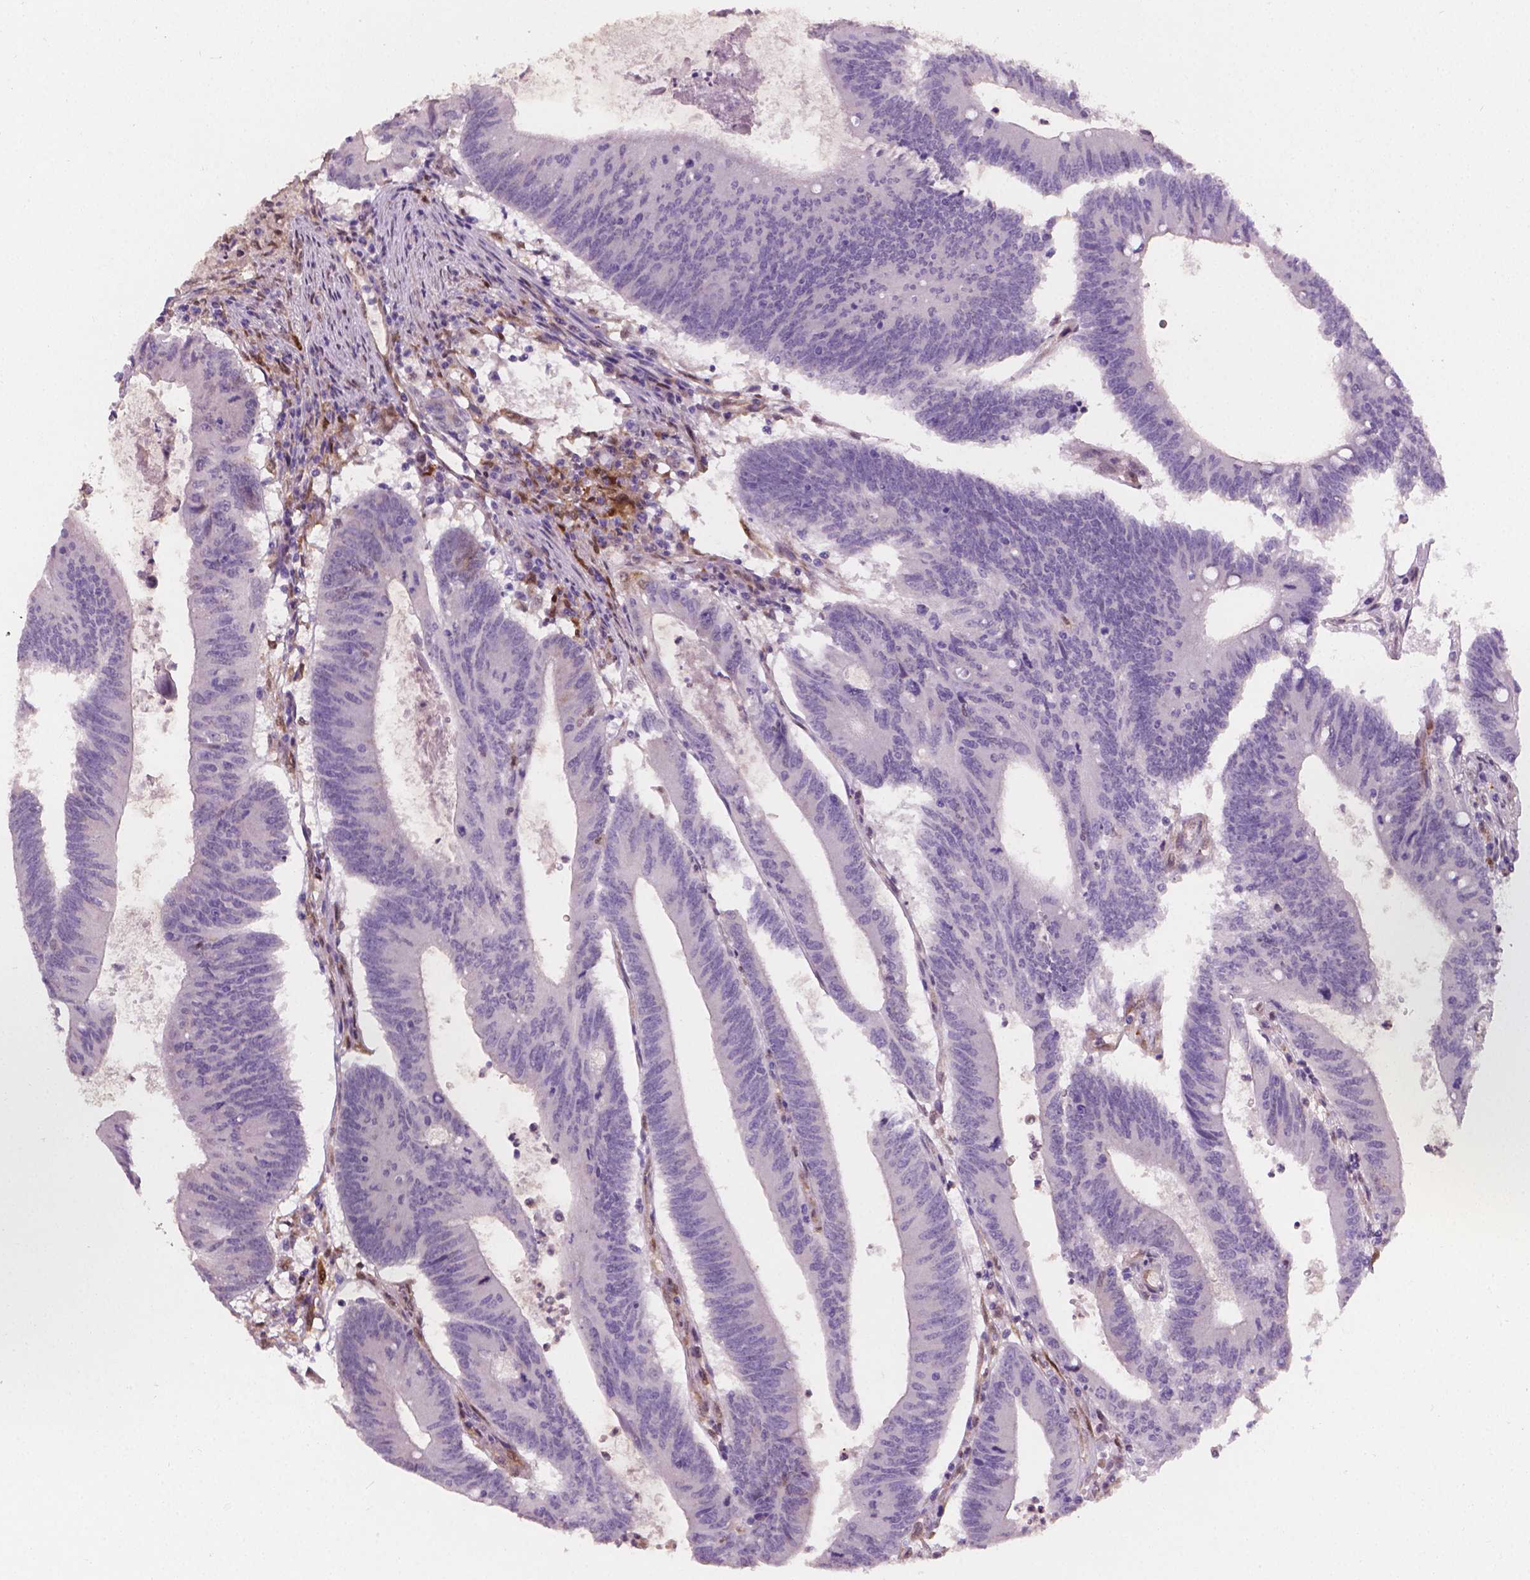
{"staining": {"intensity": "negative", "quantity": "none", "location": "none"}, "tissue": "colorectal cancer", "cell_type": "Tumor cells", "image_type": "cancer", "snomed": [{"axis": "morphology", "description": "Adenocarcinoma, NOS"}, {"axis": "topography", "description": "Colon"}], "caption": "High magnification brightfield microscopy of adenocarcinoma (colorectal) stained with DAB (3,3'-diaminobenzidine) (brown) and counterstained with hematoxylin (blue): tumor cells show no significant positivity. The staining is performed using DAB brown chromogen with nuclei counter-stained in using hematoxylin.", "gene": "TNFAIP2", "patient": {"sex": "female", "age": 70}}